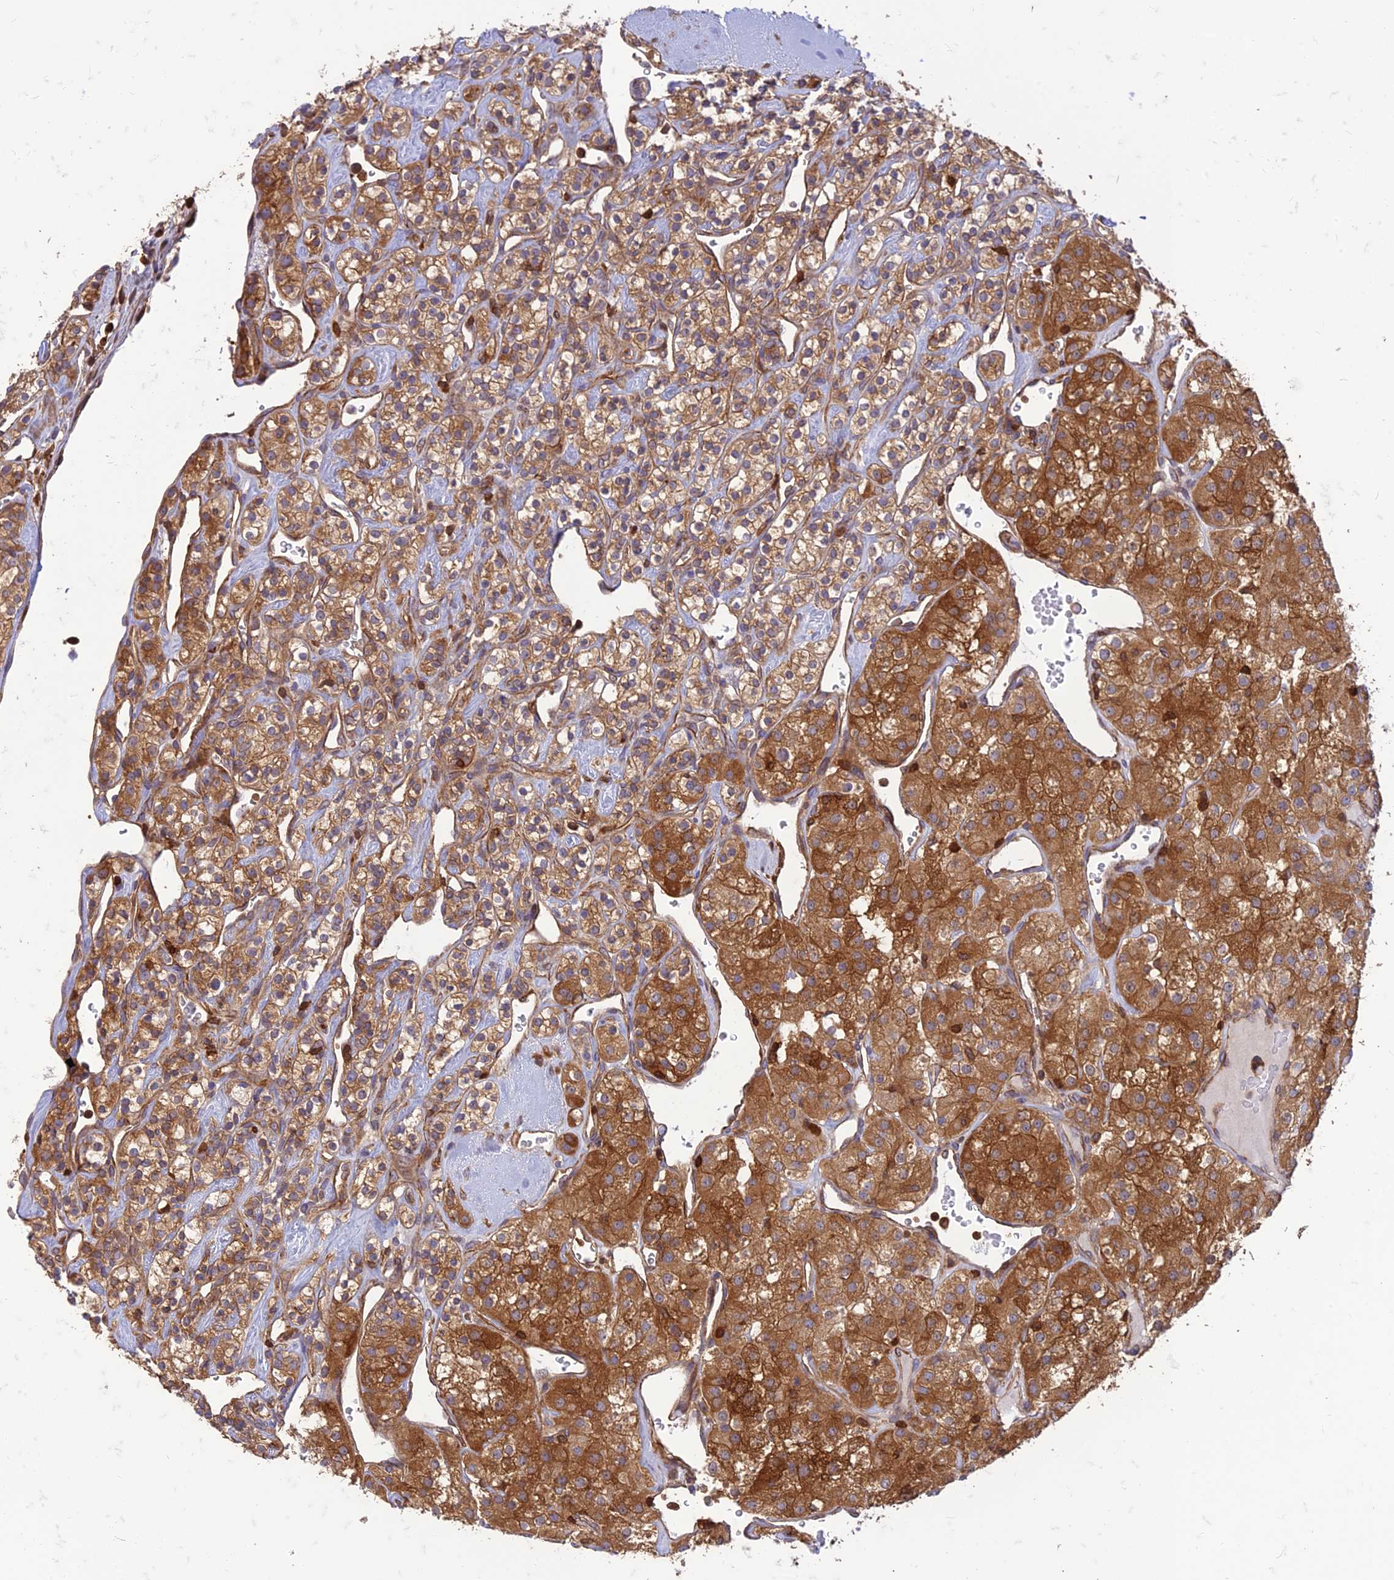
{"staining": {"intensity": "moderate", "quantity": ">75%", "location": "cytoplasmic/membranous"}, "tissue": "renal cancer", "cell_type": "Tumor cells", "image_type": "cancer", "snomed": [{"axis": "morphology", "description": "Adenocarcinoma, NOS"}, {"axis": "topography", "description": "Kidney"}], "caption": "A brown stain labels moderate cytoplasmic/membranous positivity of a protein in renal cancer (adenocarcinoma) tumor cells. The protein is shown in brown color, while the nuclei are stained blue.", "gene": "HPSE2", "patient": {"sex": "male", "age": 77}}